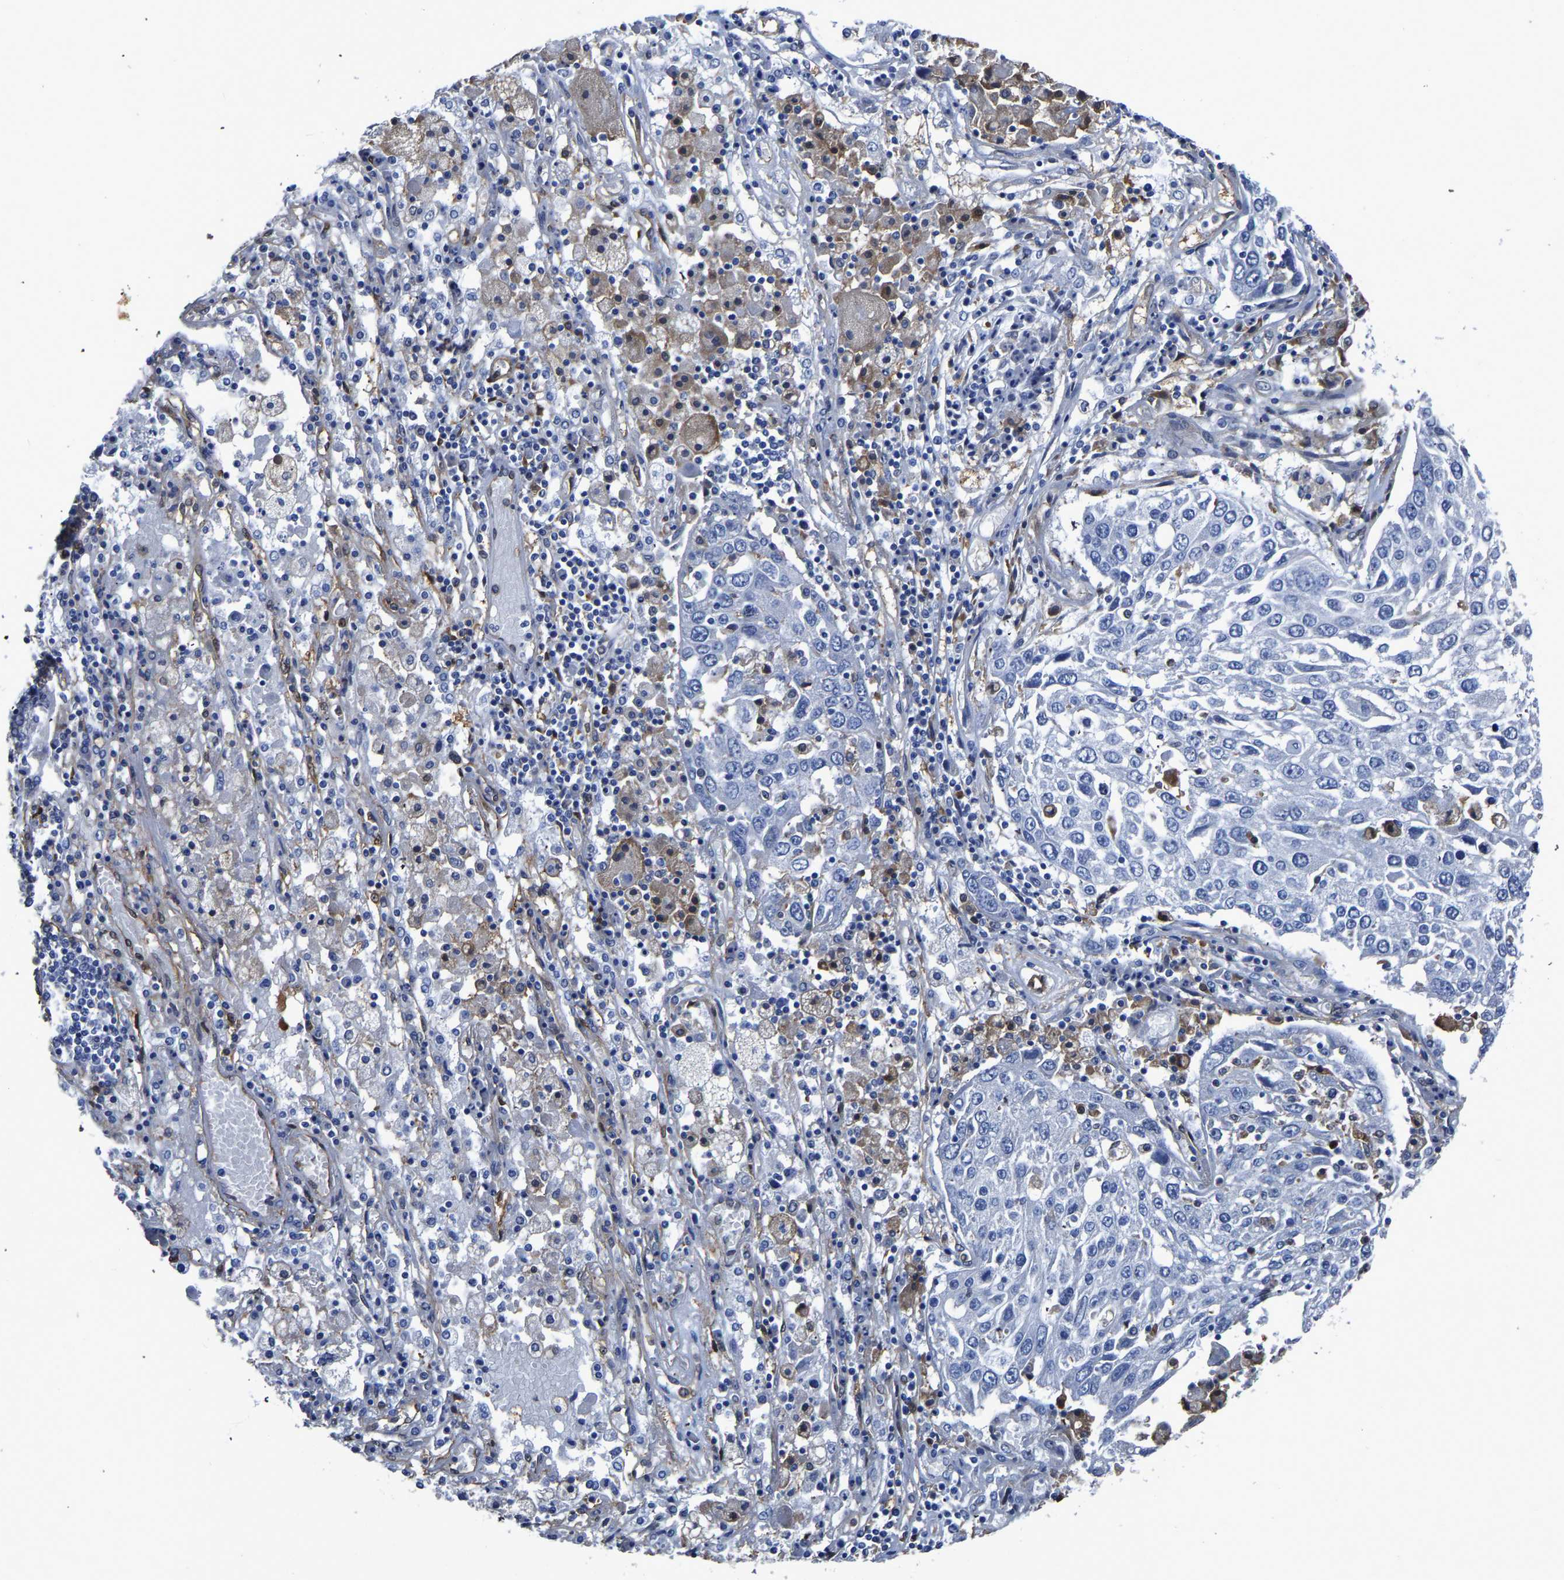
{"staining": {"intensity": "negative", "quantity": "none", "location": "none"}, "tissue": "lung cancer", "cell_type": "Tumor cells", "image_type": "cancer", "snomed": [{"axis": "morphology", "description": "Squamous cell carcinoma, NOS"}, {"axis": "topography", "description": "Lung"}], "caption": "Tumor cells show no significant protein staining in squamous cell carcinoma (lung).", "gene": "ATG2B", "patient": {"sex": "male", "age": 65}}